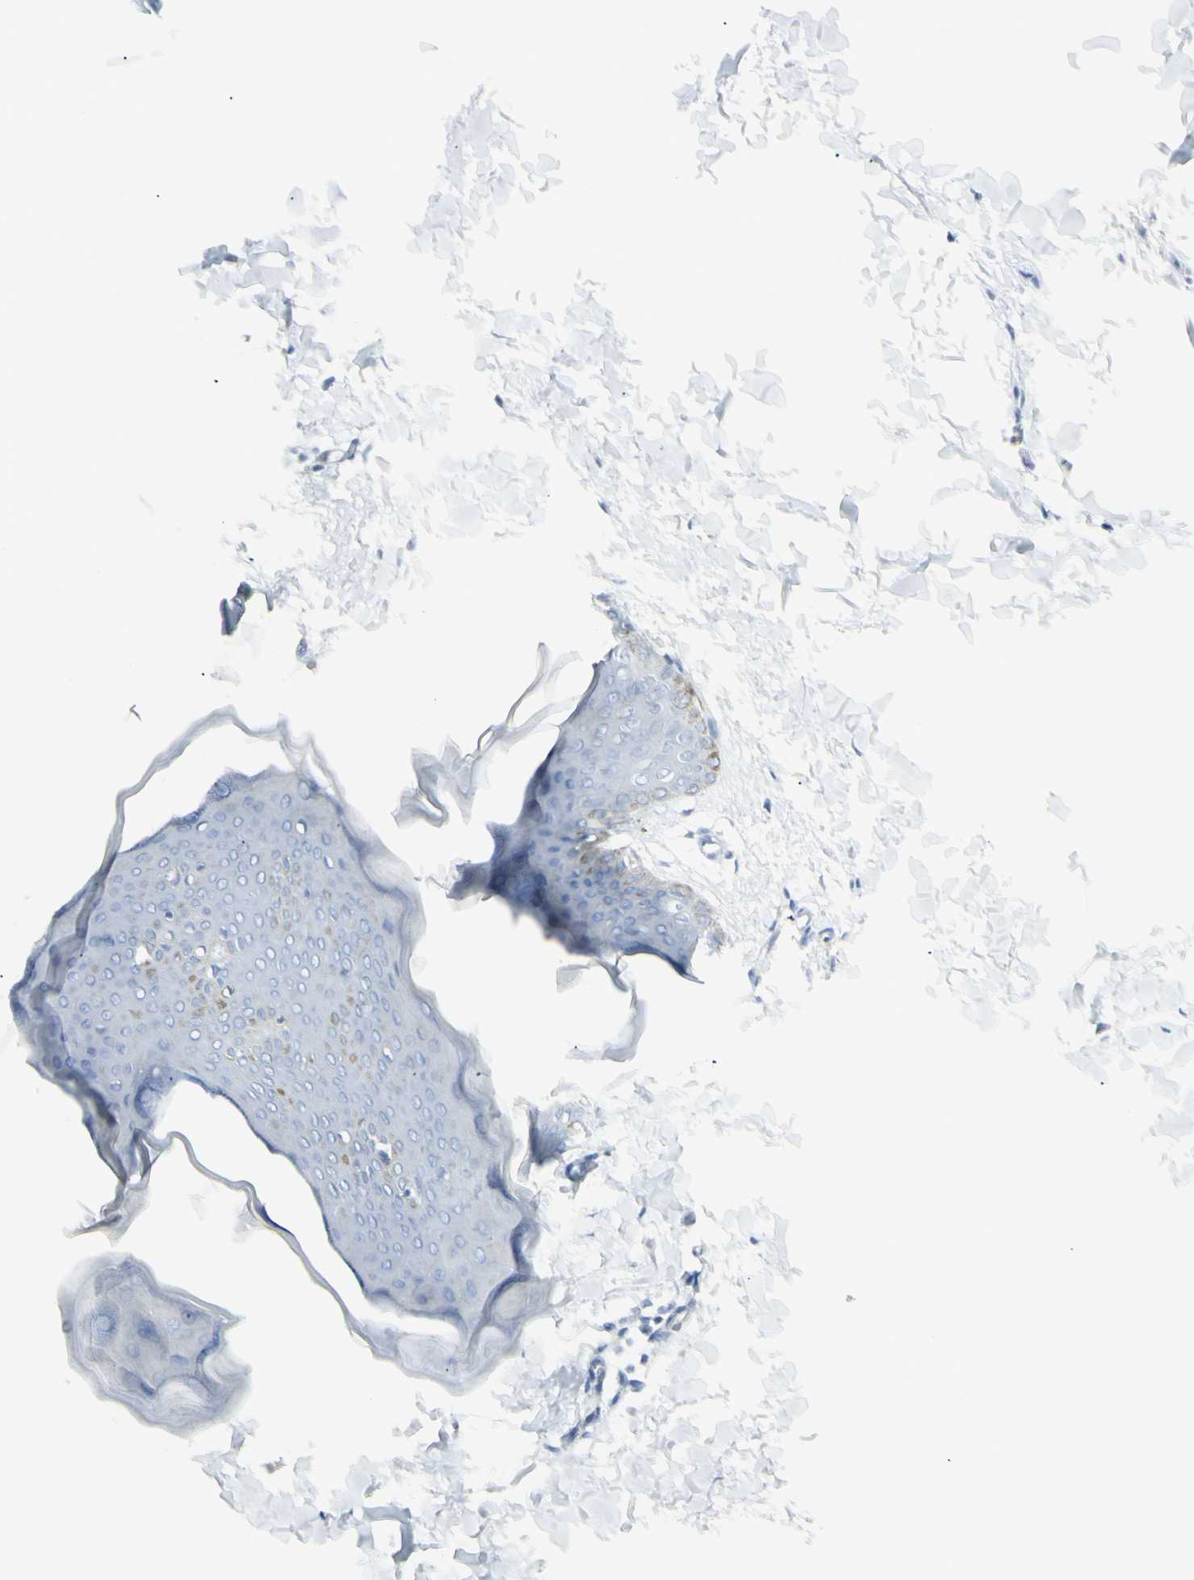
{"staining": {"intensity": "negative", "quantity": "none", "location": "none"}, "tissue": "skin", "cell_type": "Fibroblasts", "image_type": "normal", "snomed": [{"axis": "morphology", "description": "Normal tissue, NOS"}, {"axis": "topography", "description": "Skin"}], "caption": "Immunohistochemical staining of unremarkable human skin shows no significant expression in fibroblasts.", "gene": "NDST4", "patient": {"sex": "female", "age": 17}}